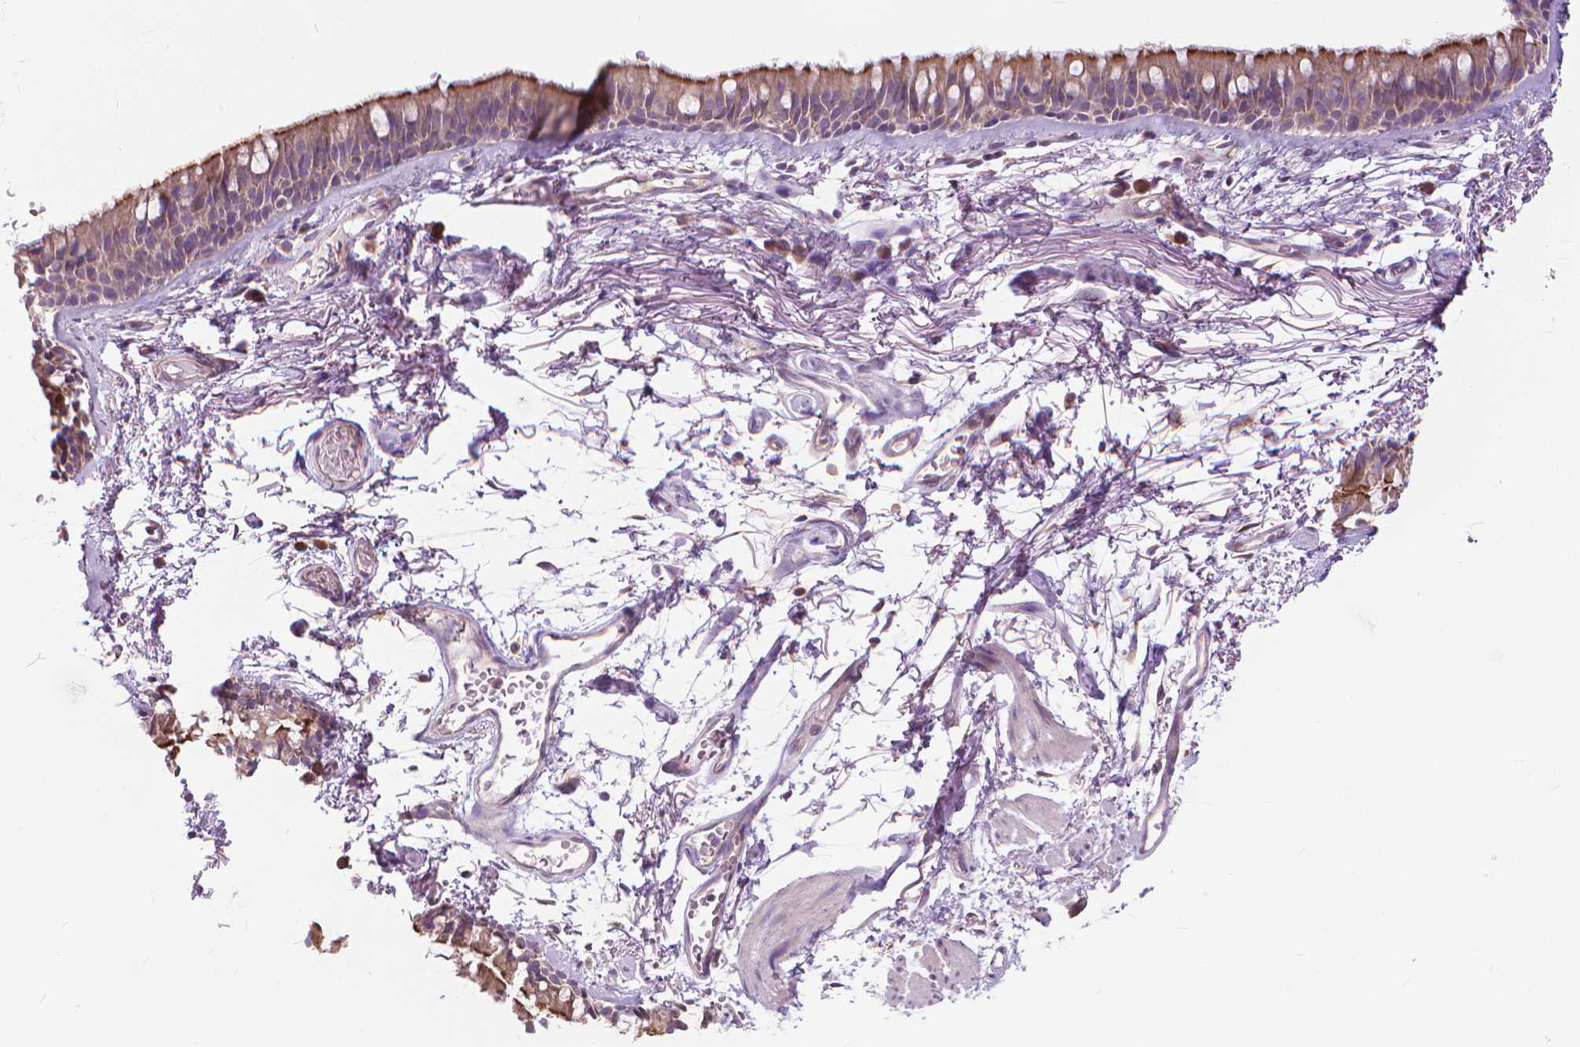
{"staining": {"intensity": "weak", "quantity": "<25%", "location": "cytoplasmic/membranous"}, "tissue": "adipose tissue", "cell_type": "Adipocytes", "image_type": "normal", "snomed": [{"axis": "morphology", "description": "Normal tissue, NOS"}, {"axis": "topography", "description": "Cartilage tissue"}, {"axis": "topography", "description": "Bronchus"}], "caption": "This is an IHC image of benign human adipose tissue. There is no positivity in adipocytes.", "gene": "NUDT1", "patient": {"sex": "female", "age": 79}}